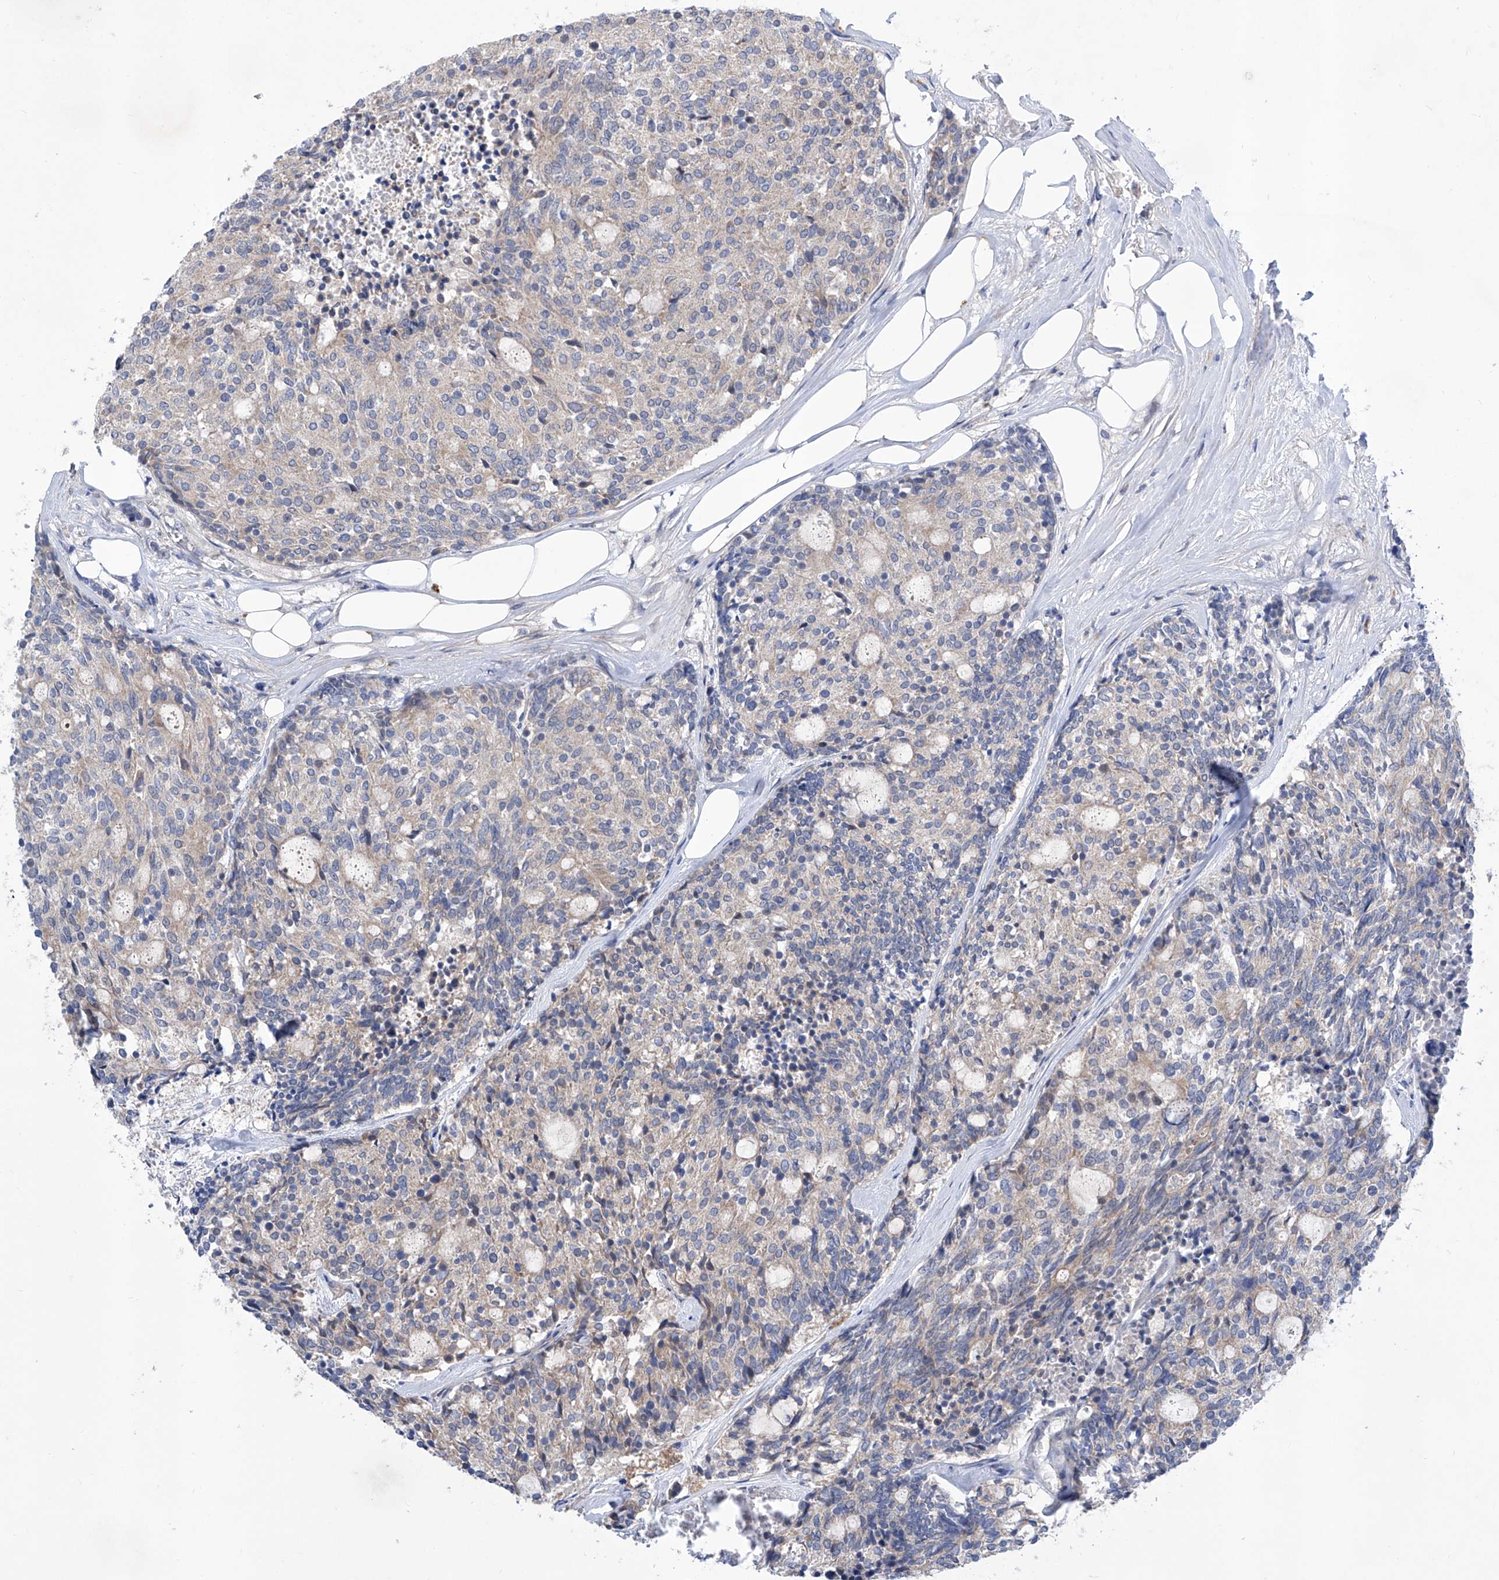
{"staining": {"intensity": "negative", "quantity": "none", "location": "none"}, "tissue": "carcinoid", "cell_type": "Tumor cells", "image_type": "cancer", "snomed": [{"axis": "morphology", "description": "Carcinoid, malignant, NOS"}, {"axis": "topography", "description": "Pancreas"}], "caption": "The IHC micrograph has no significant expression in tumor cells of malignant carcinoid tissue. (DAB (3,3'-diaminobenzidine) immunohistochemistry (IHC), high magnification).", "gene": "SRBD1", "patient": {"sex": "female", "age": 54}}